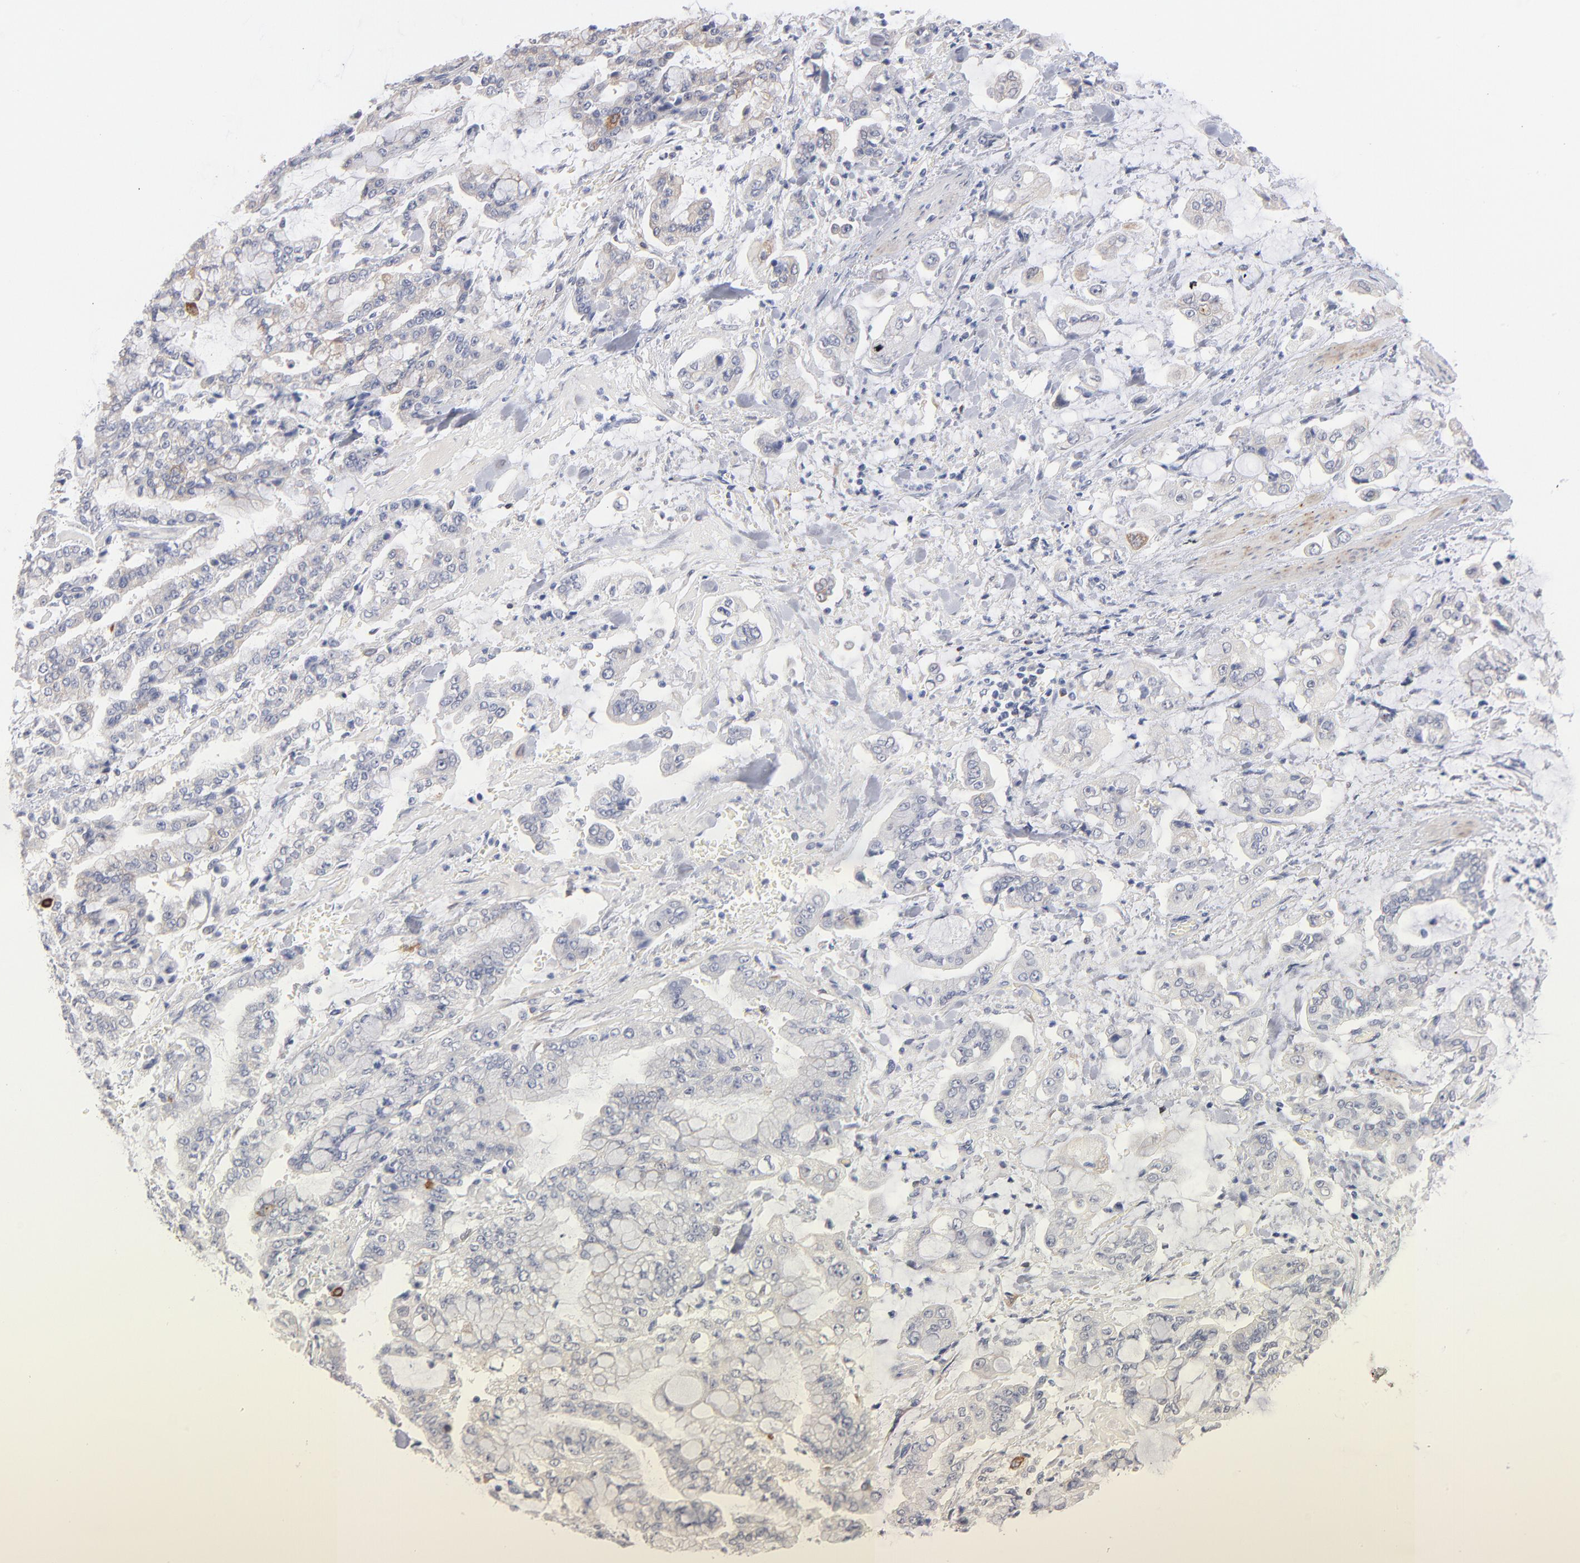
{"staining": {"intensity": "weak", "quantity": "<25%", "location": "cytoplasmic/membranous"}, "tissue": "stomach cancer", "cell_type": "Tumor cells", "image_type": "cancer", "snomed": [{"axis": "morphology", "description": "Normal tissue, NOS"}, {"axis": "morphology", "description": "Adenocarcinoma, NOS"}, {"axis": "topography", "description": "Stomach, upper"}, {"axis": "topography", "description": "Stomach"}], "caption": "IHC of human stomach cancer demonstrates no positivity in tumor cells. (Immunohistochemistry, brightfield microscopy, high magnification).", "gene": "MID1", "patient": {"sex": "male", "age": 76}}